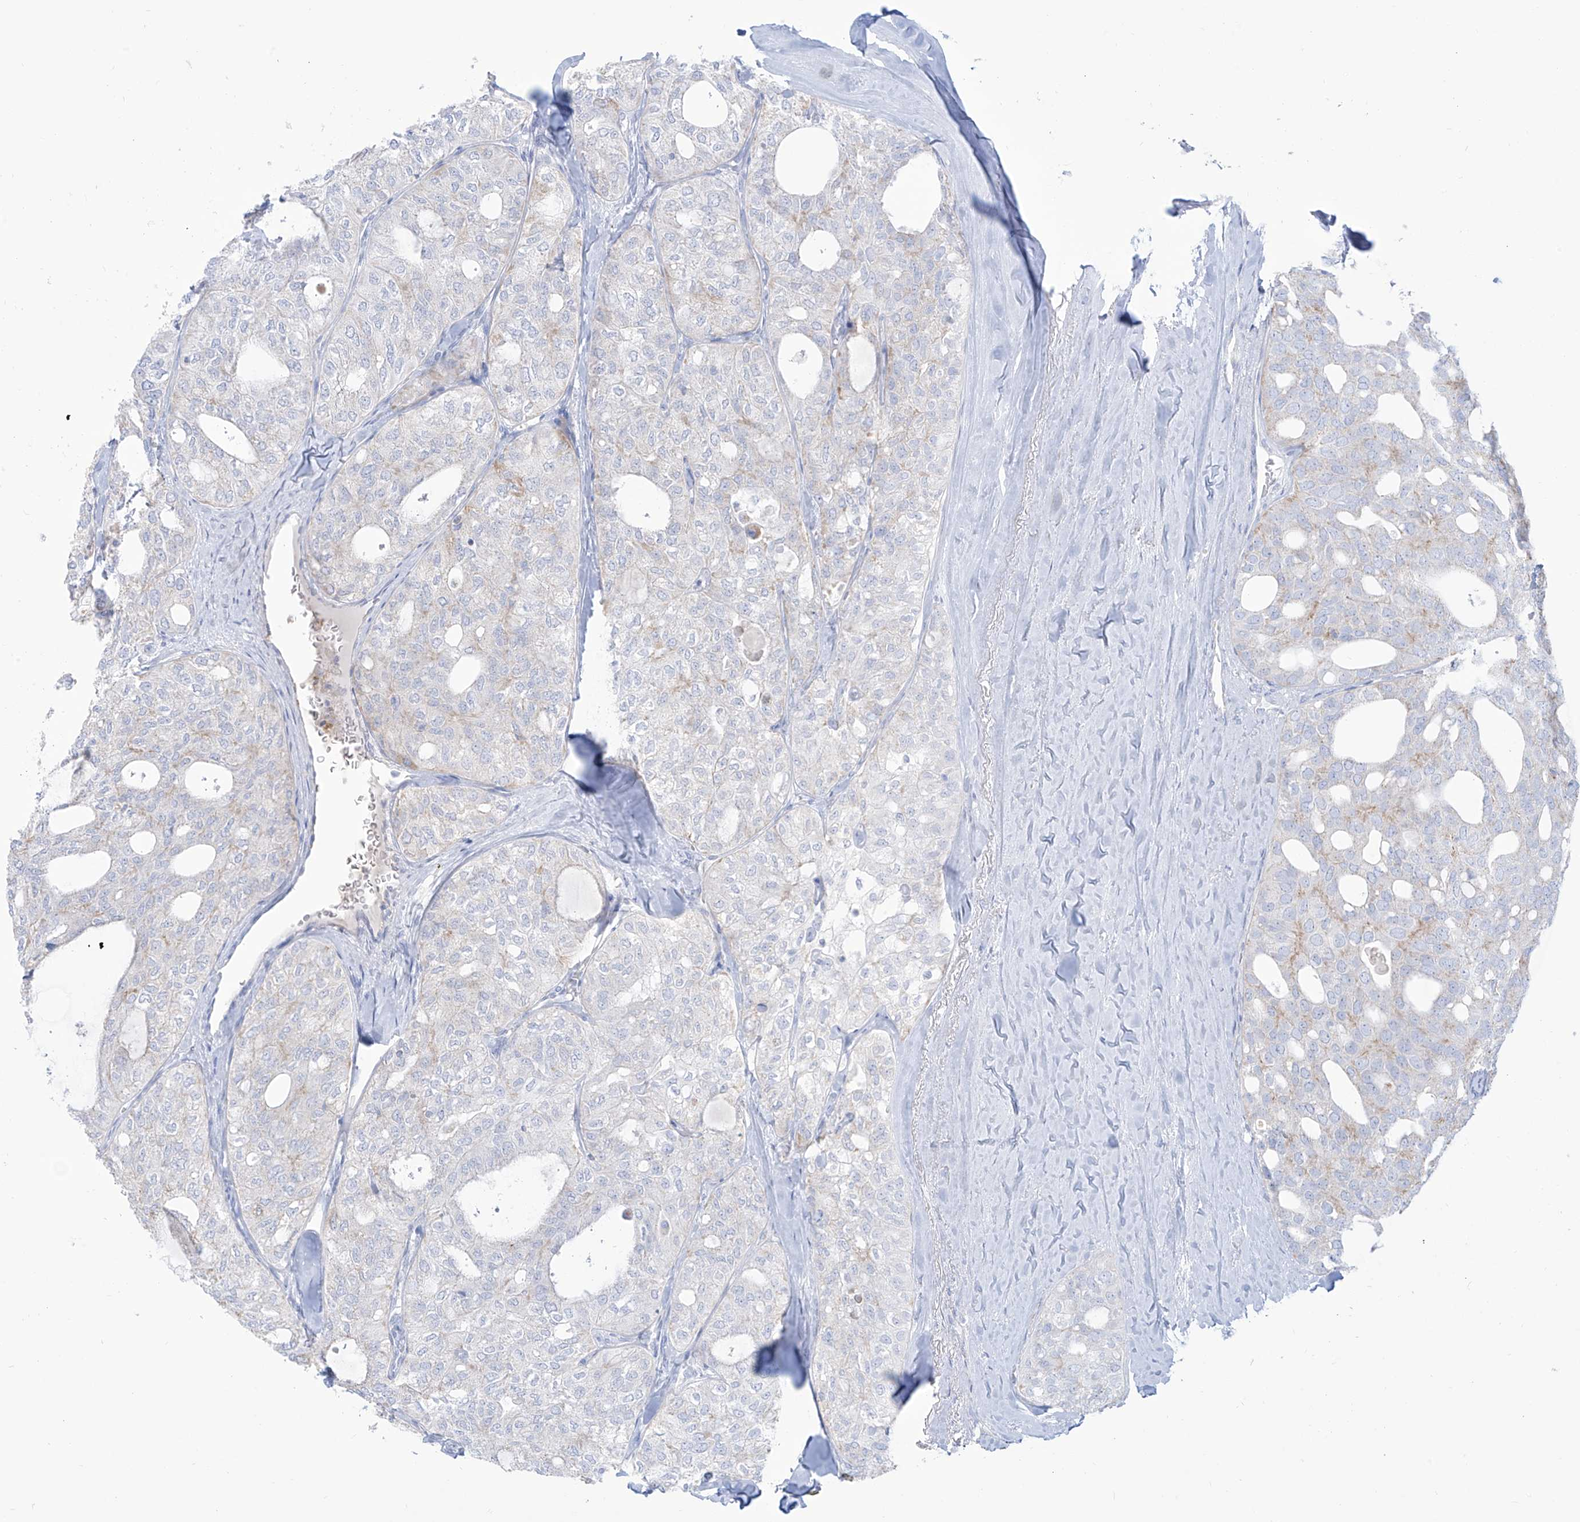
{"staining": {"intensity": "negative", "quantity": "none", "location": "none"}, "tissue": "thyroid cancer", "cell_type": "Tumor cells", "image_type": "cancer", "snomed": [{"axis": "morphology", "description": "Follicular adenoma carcinoma, NOS"}, {"axis": "topography", "description": "Thyroid gland"}], "caption": "Immunohistochemical staining of thyroid cancer (follicular adenoma carcinoma) exhibits no significant expression in tumor cells. The staining is performed using DAB brown chromogen with nuclei counter-stained in using hematoxylin.", "gene": "SLC26A3", "patient": {"sex": "male", "age": 75}}